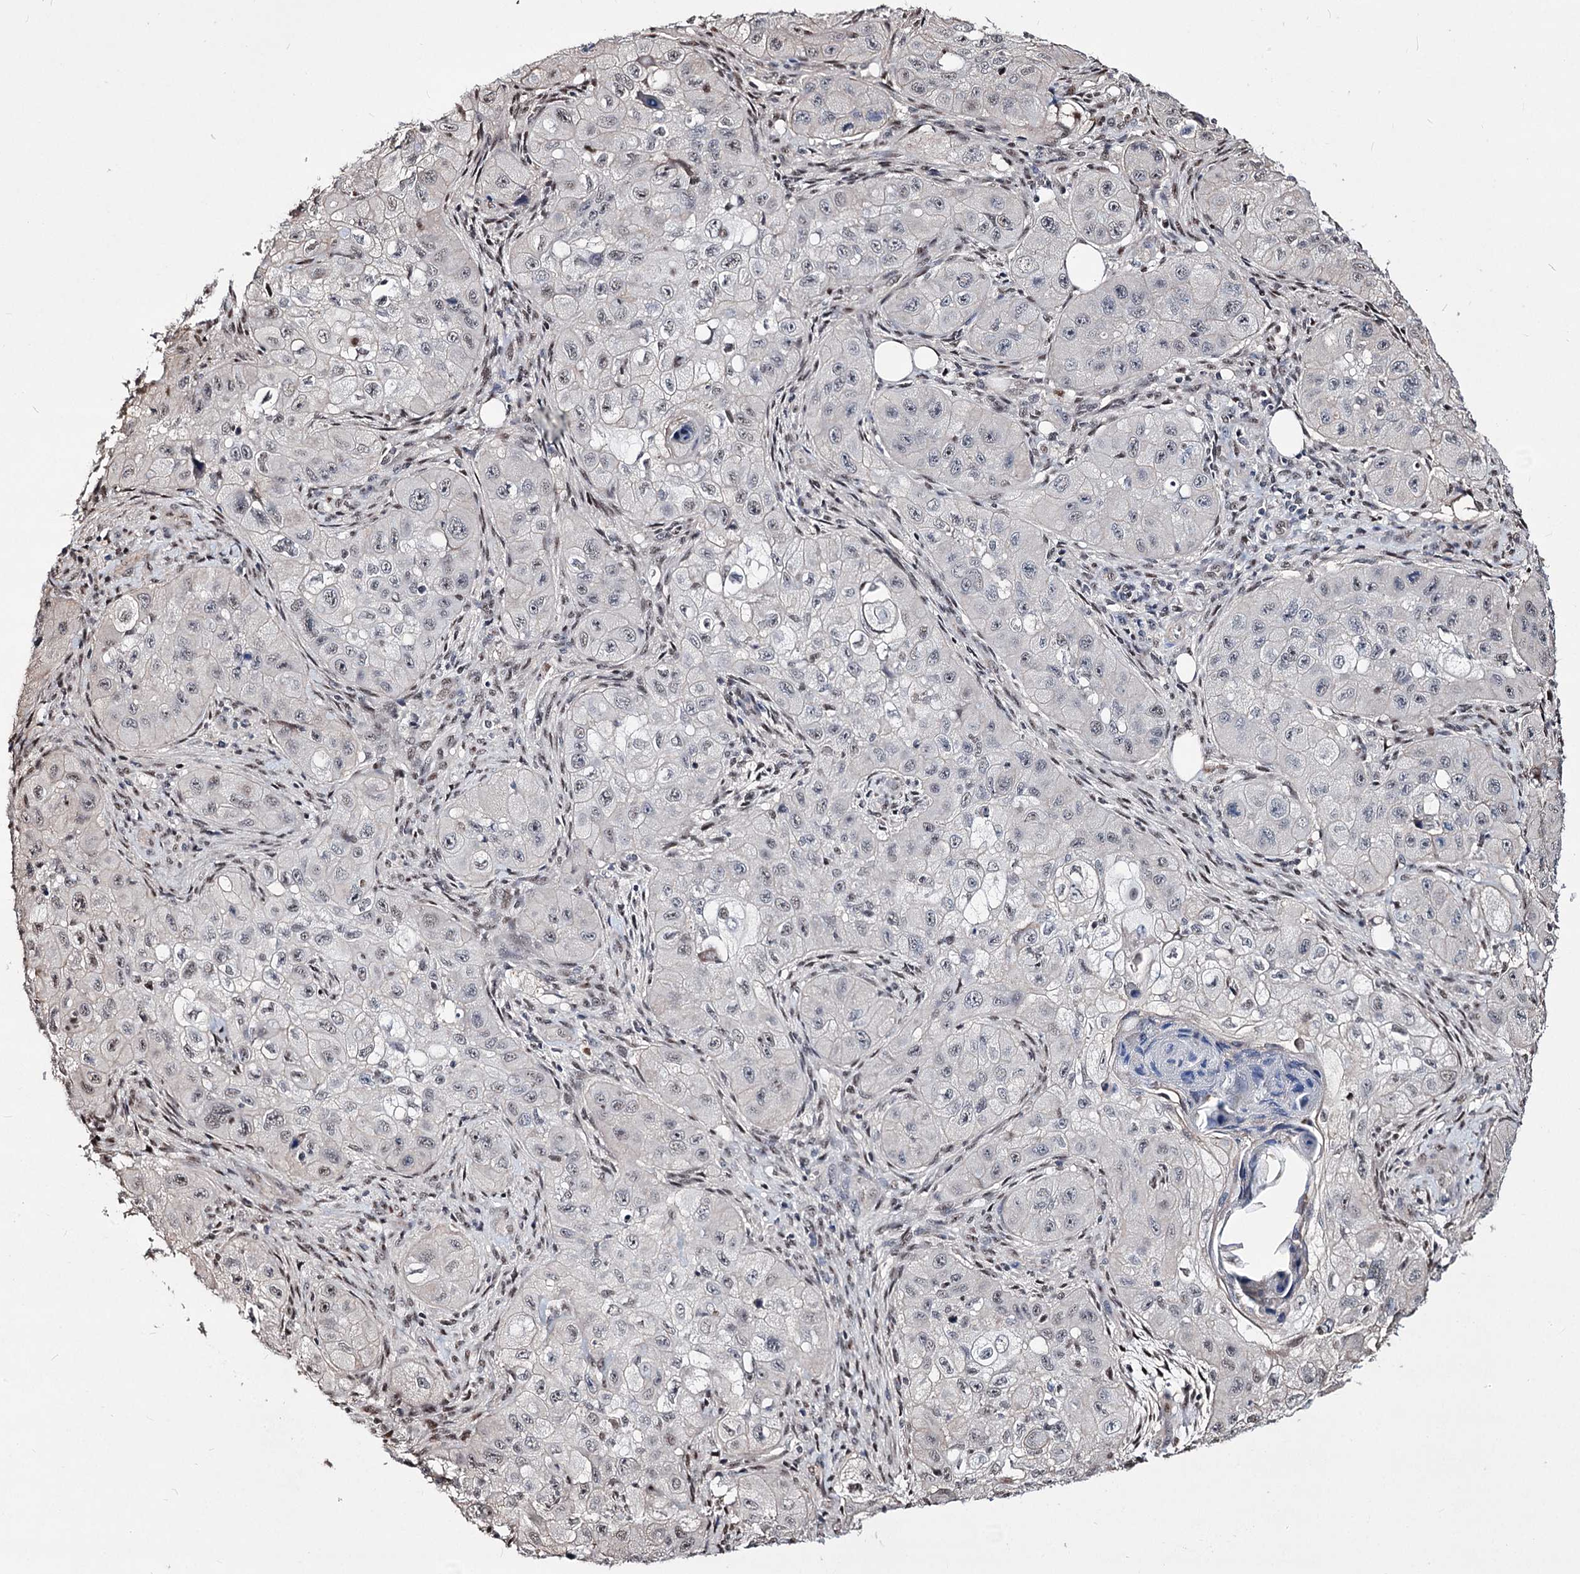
{"staining": {"intensity": "negative", "quantity": "none", "location": "none"}, "tissue": "skin cancer", "cell_type": "Tumor cells", "image_type": "cancer", "snomed": [{"axis": "morphology", "description": "Squamous cell carcinoma, NOS"}, {"axis": "topography", "description": "Skin"}, {"axis": "topography", "description": "Subcutis"}], "caption": "High magnification brightfield microscopy of skin cancer (squamous cell carcinoma) stained with DAB (3,3'-diaminobenzidine) (brown) and counterstained with hematoxylin (blue): tumor cells show no significant positivity.", "gene": "CHMP7", "patient": {"sex": "male", "age": 73}}